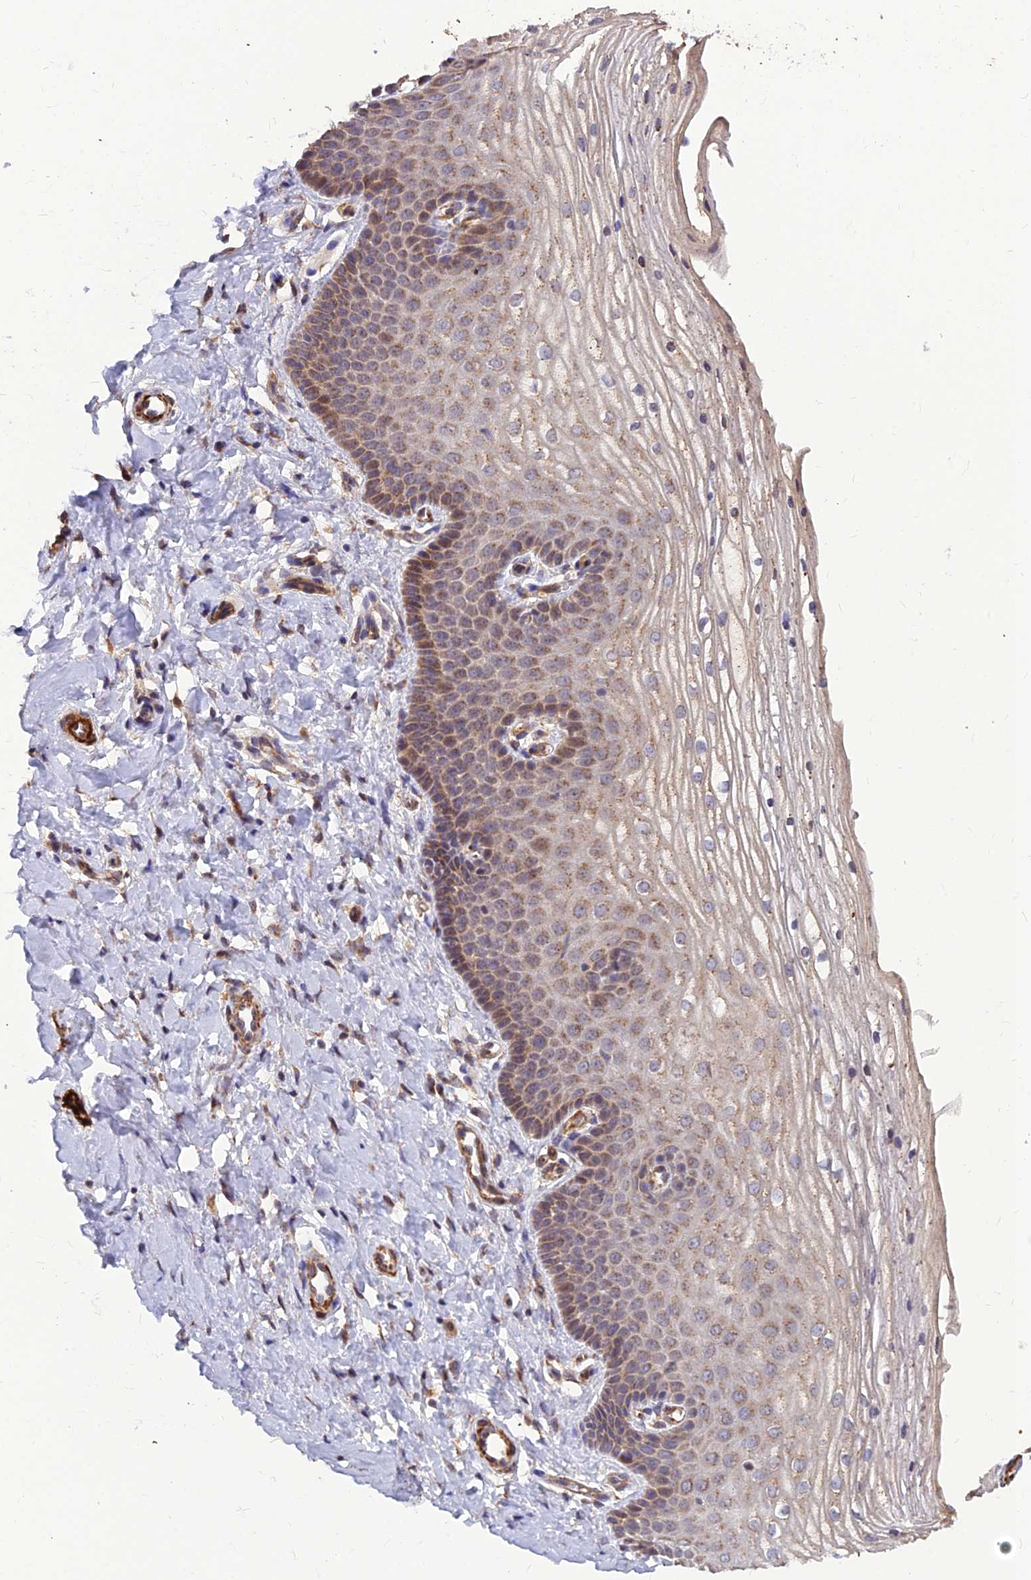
{"staining": {"intensity": "moderate", "quantity": ">75%", "location": "cytoplasmic/membranous"}, "tissue": "vagina", "cell_type": "Squamous epithelial cells", "image_type": "normal", "snomed": [{"axis": "morphology", "description": "Normal tissue, NOS"}, {"axis": "topography", "description": "Vagina"}], "caption": "This histopathology image demonstrates unremarkable vagina stained with IHC to label a protein in brown. The cytoplasmic/membranous of squamous epithelial cells show moderate positivity for the protein. Nuclei are counter-stained blue.", "gene": "LEKR1", "patient": {"sex": "female", "age": 68}}